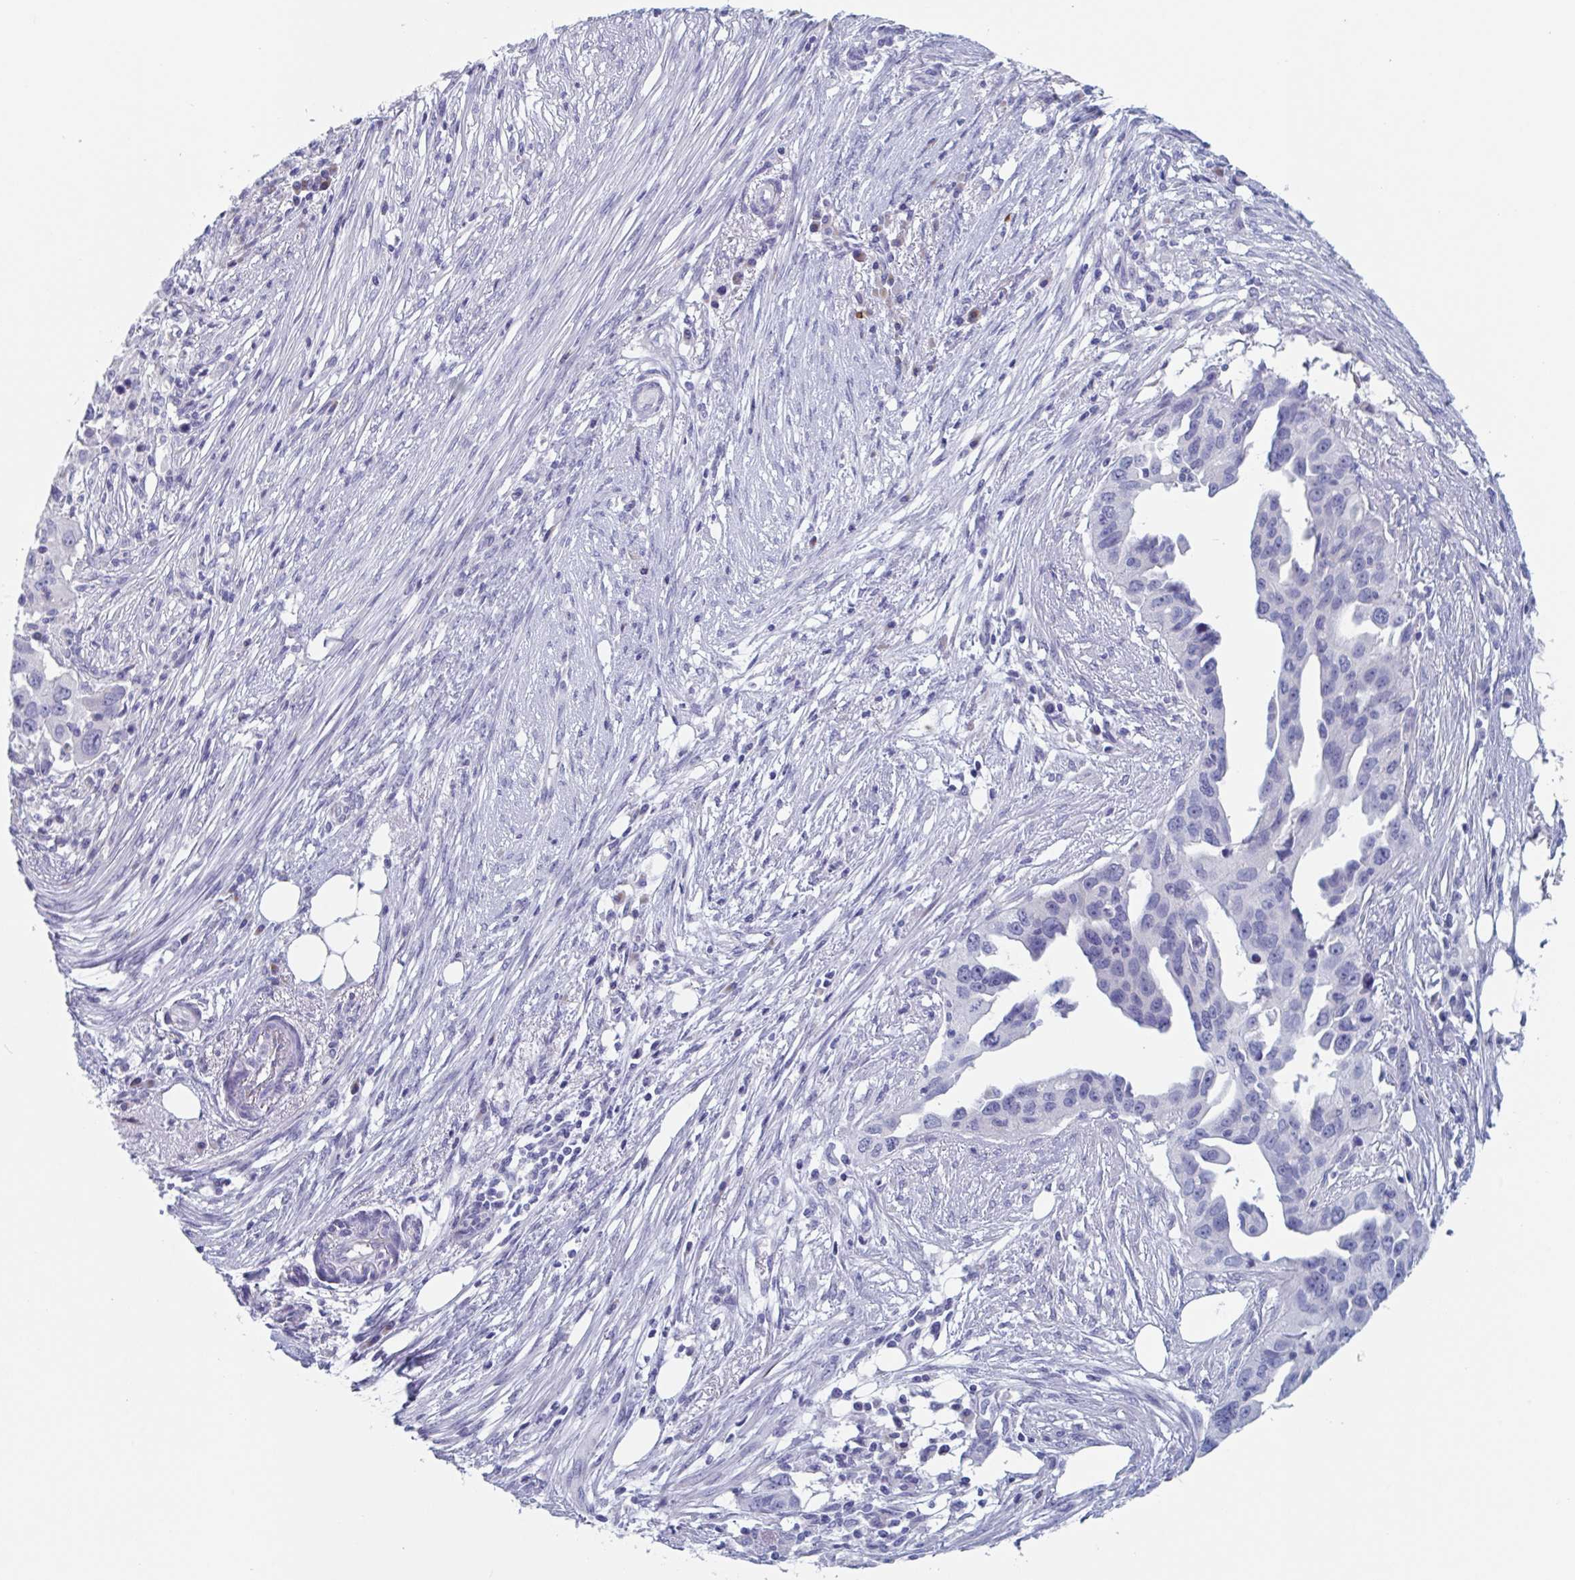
{"staining": {"intensity": "negative", "quantity": "none", "location": "none"}, "tissue": "ovarian cancer", "cell_type": "Tumor cells", "image_type": "cancer", "snomed": [{"axis": "morphology", "description": "Carcinoma, endometroid"}, {"axis": "morphology", "description": "Cystadenocarcinoma, serous, NOS"}, {"axis": "topography", "description": "Ovary"}], "caption": "A histopathology image of ovarian cancer (endometroid carcinoma) stained for a protein displays no brown staining in tumor cells.", "gene": "NT5C3B", "patient": {"sex": "female", "age": 45}}